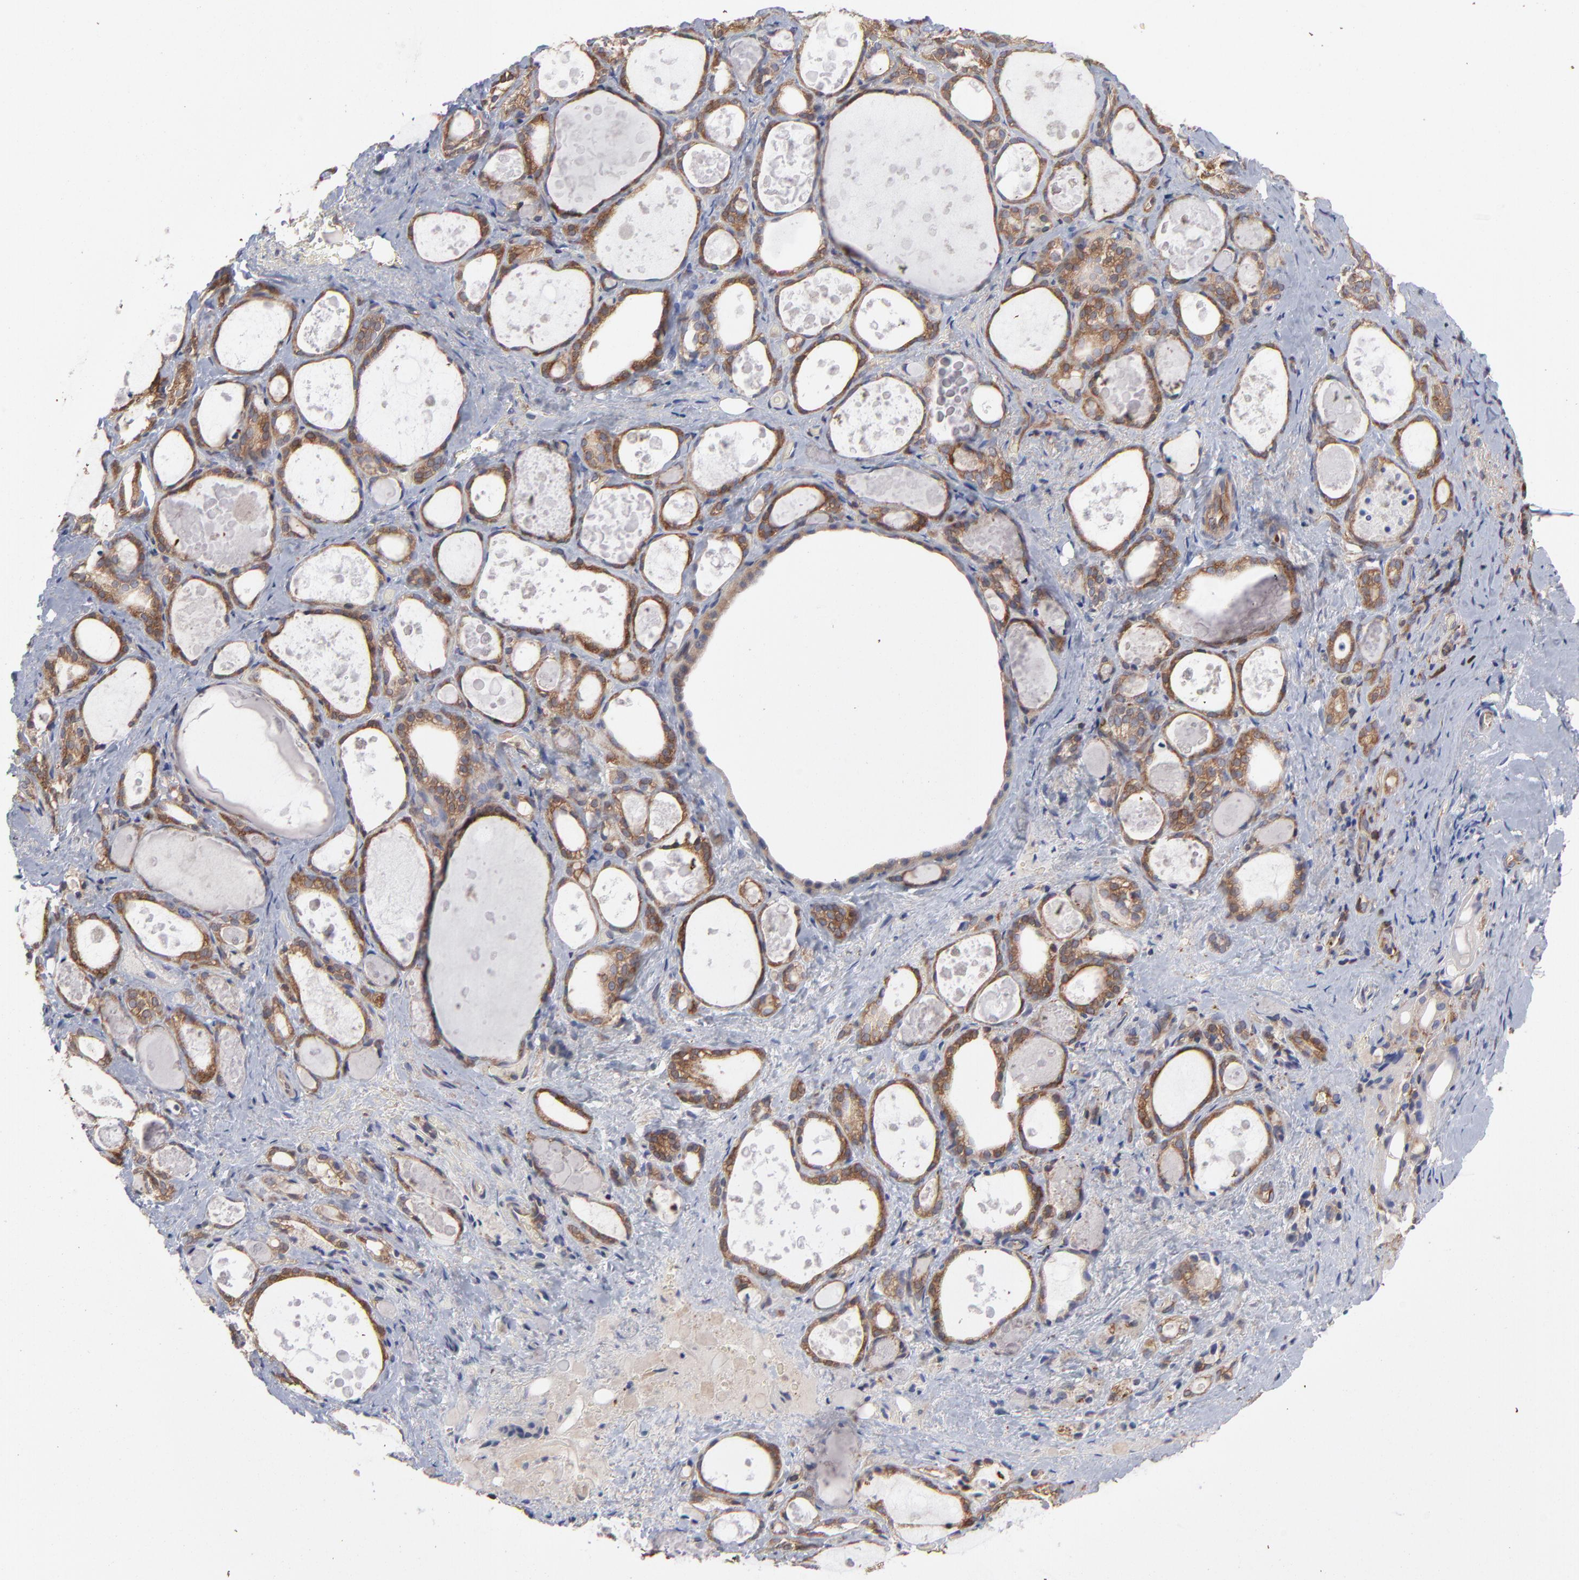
{"staining": {"intensity": "moderate", "quantity": ">75%", "location": "cytoplasmic/membranous"}, "tissue": "thyroid gland", "cell_type": "Glandular cells", "image_type": "normal", "snomed": [{"axis": "morphology", "description": "Normal tissue, NOS"}, {"axis": "topography", "description": "Thyroid gland"}], "caption": "Glandular cells exhibit medium levels of moderate cytoplasmic/membranous expression in approximately >75% of cells in unremarkable human thyroid gland.", "gene": "NFKBIA", "patient": {"sex": "female", "age": 75}}